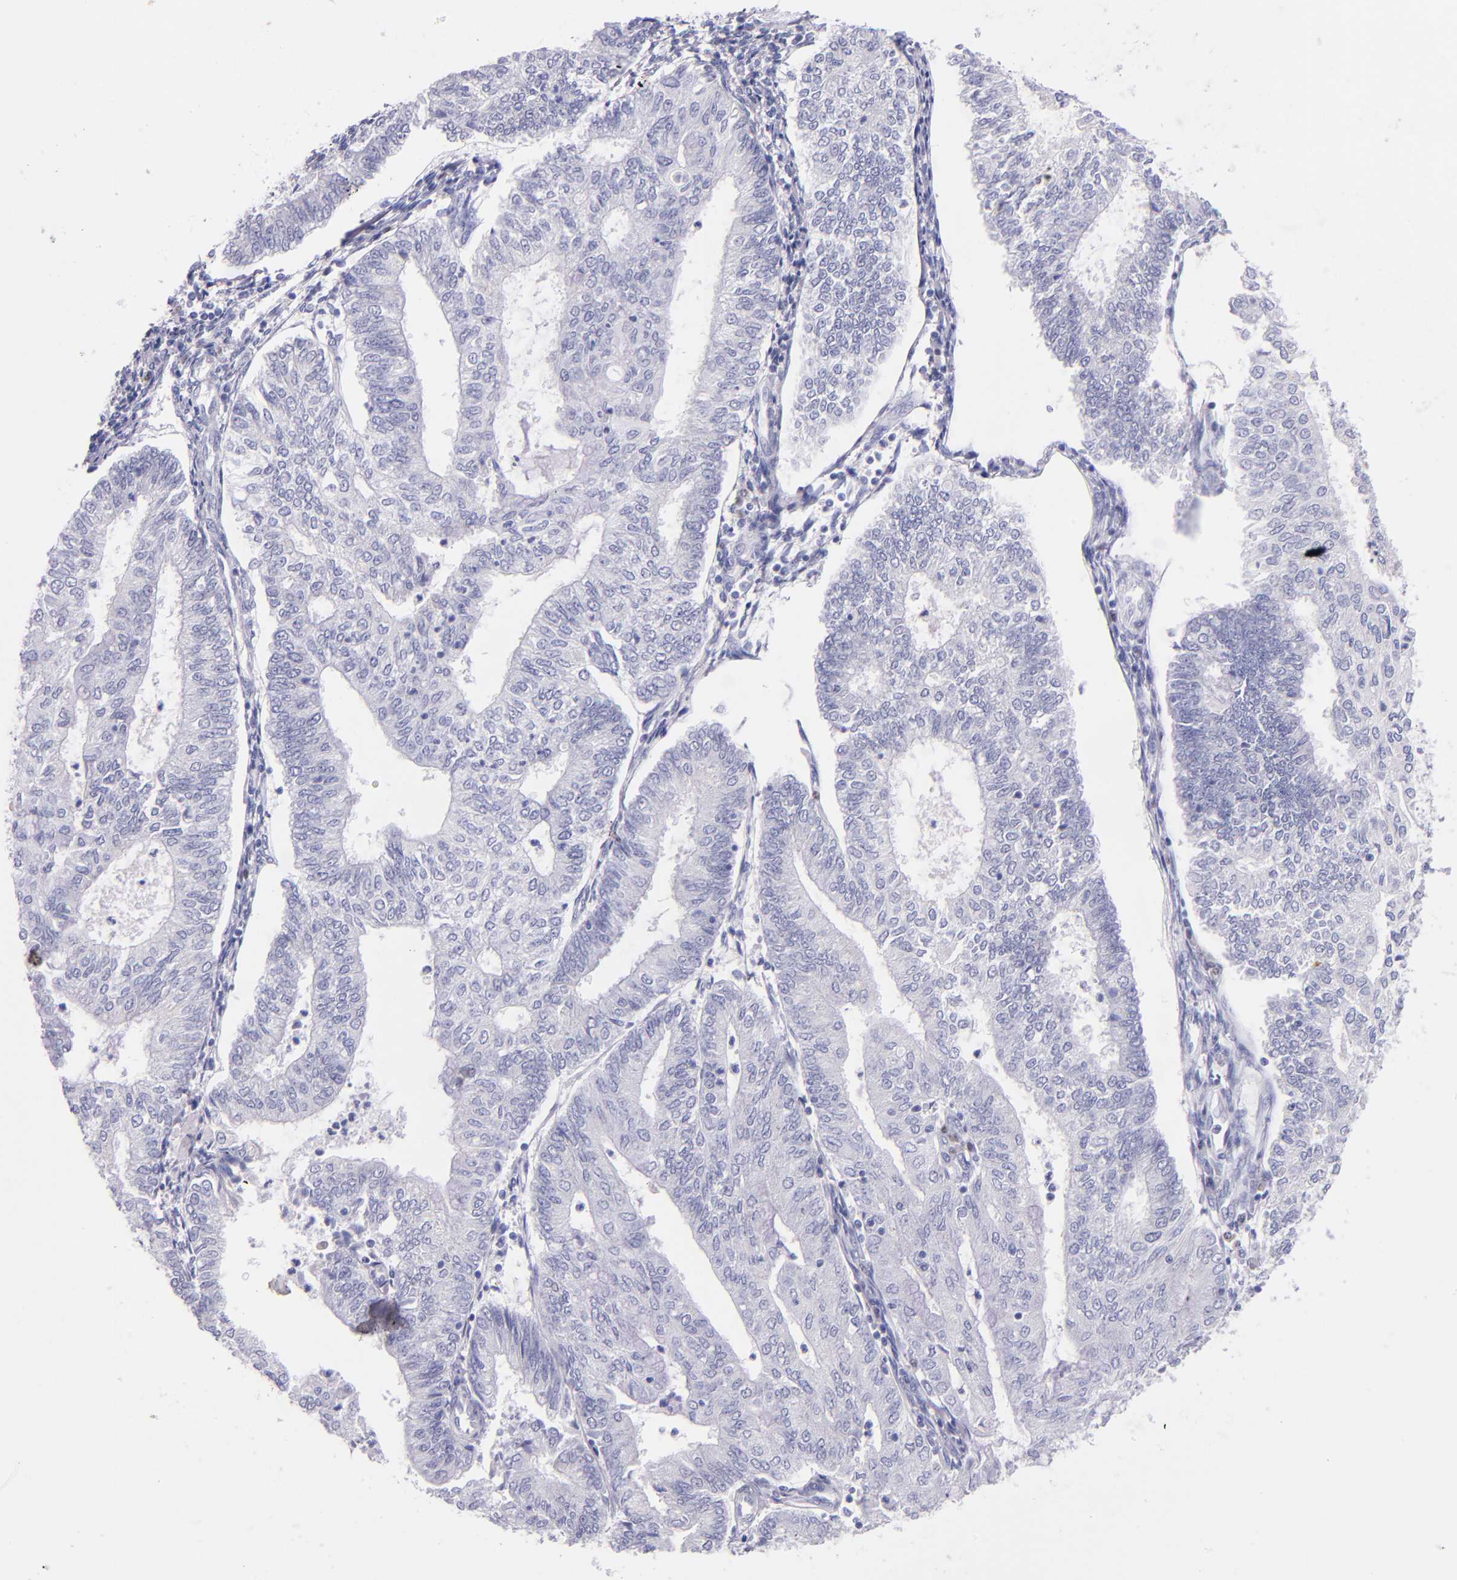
{"staining": {"intensity": "negative", "quantity": "none", "location": "none"}, "tissue": "endometrial cancer", "cell_type": "Tumor cells", "image_type": "cancer", "snomed": [{"axis": "morphology", "description": "Adenocarcinoma, NOS"}, {"axis": "topography", "description": "Endometrium"}], "caption": "This is an immunohistochemistry histopathology image of human endometrial cancer. There is no expression in tumor cells.", "gene": "IRF4", "patient": {"sex": "female", "age": 59}}